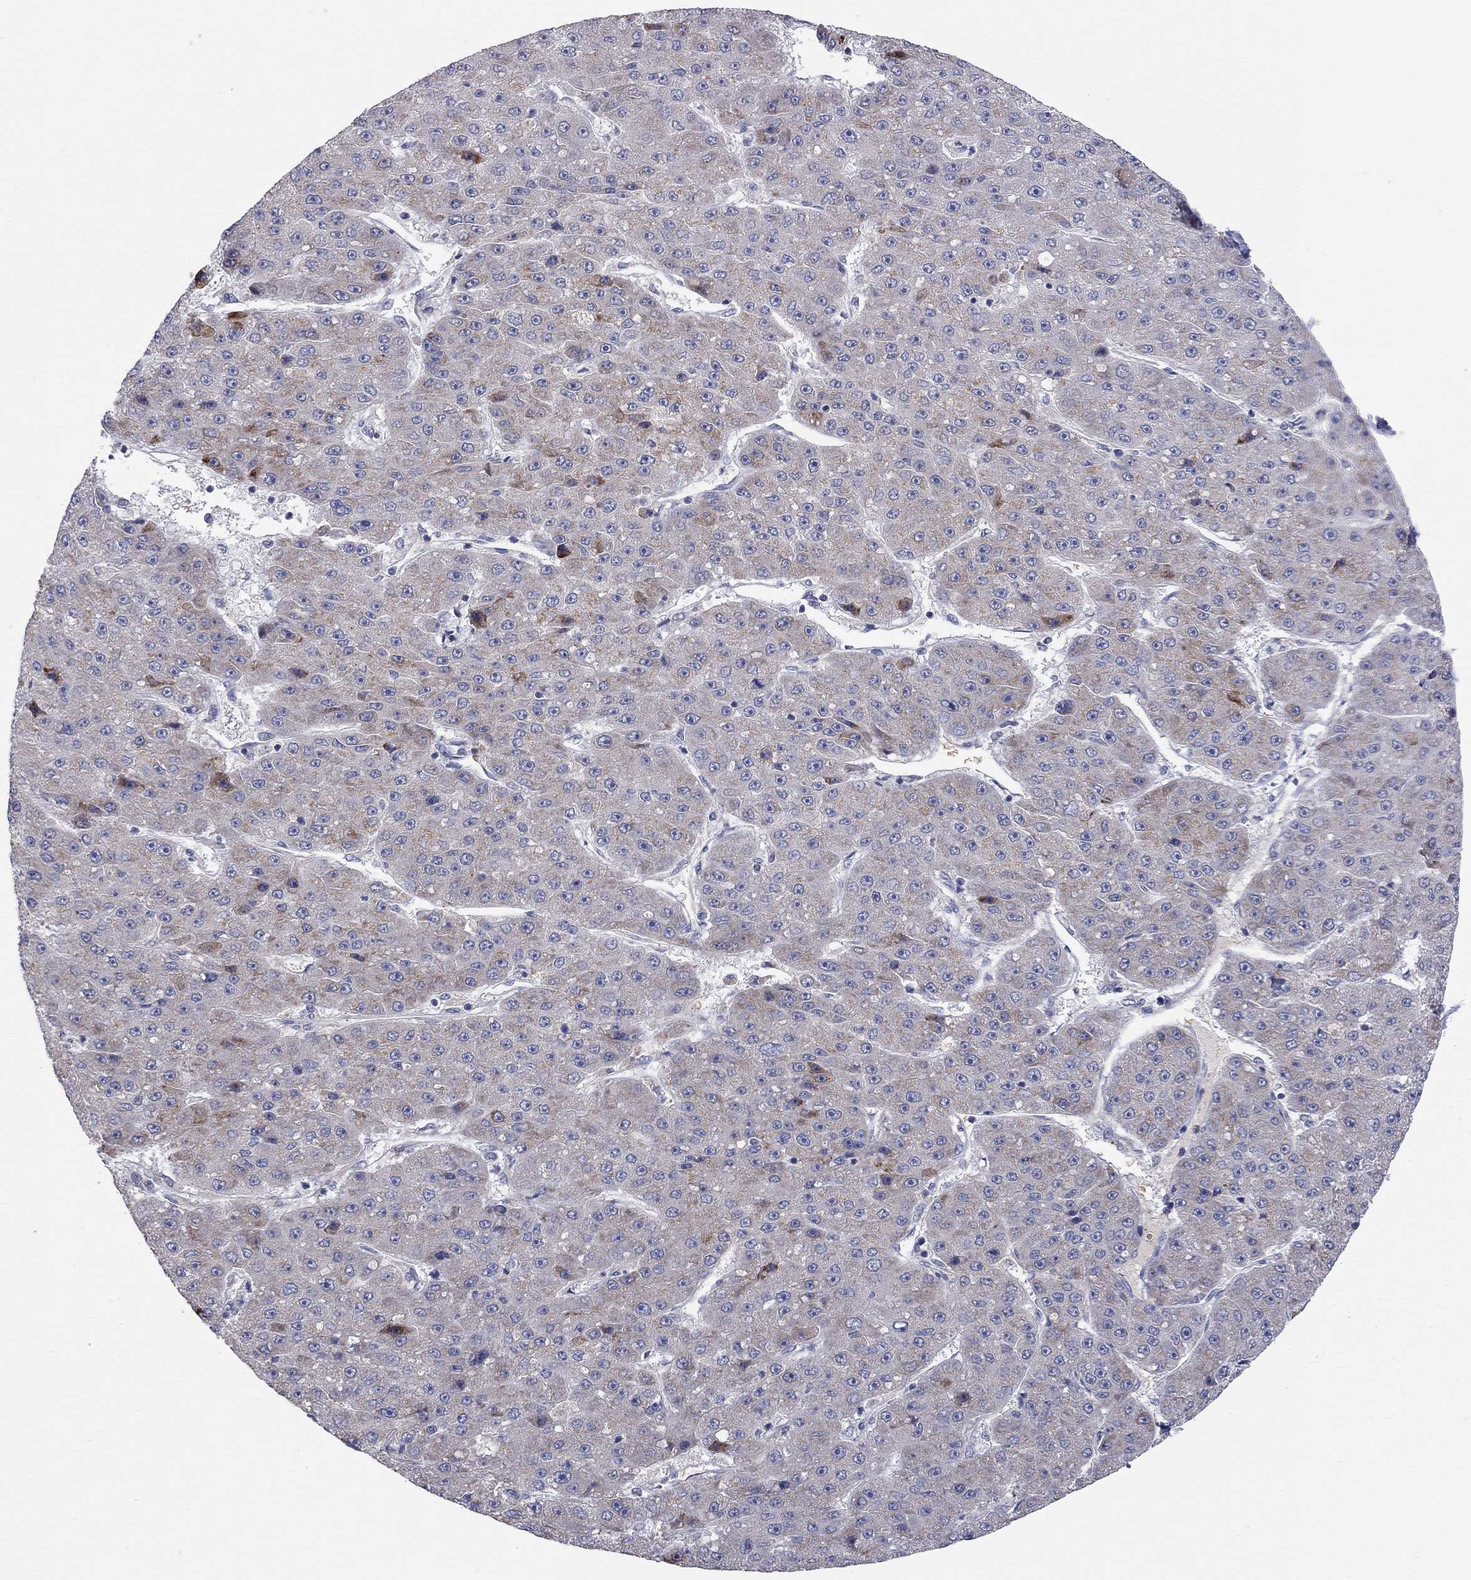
{"staining": {"intensity": "moderate", "quantity": "<25%", "location": "cytoplasmic/membranous"}, "tissue": "liver cancer", "cell_type": "Tumor cells", "image_type": "cancer", "snomed": [{"axis": "morphology", "description": "Carcinoma, Hepatocellular, NOS"}, {"axis": "topography", "description": "Liver"}], "caption": "A high-resolution micrograph shows immunohistochemistry (IHC) staining of liver cancer, which displays moderate cytoplasmic/membranous staining in about <25% of tumor cells. (DAB IHC with brightfield microscopy, high magnification).", "gene": "CASTOR1", "patient": {"sex": "male", "age": 67}}